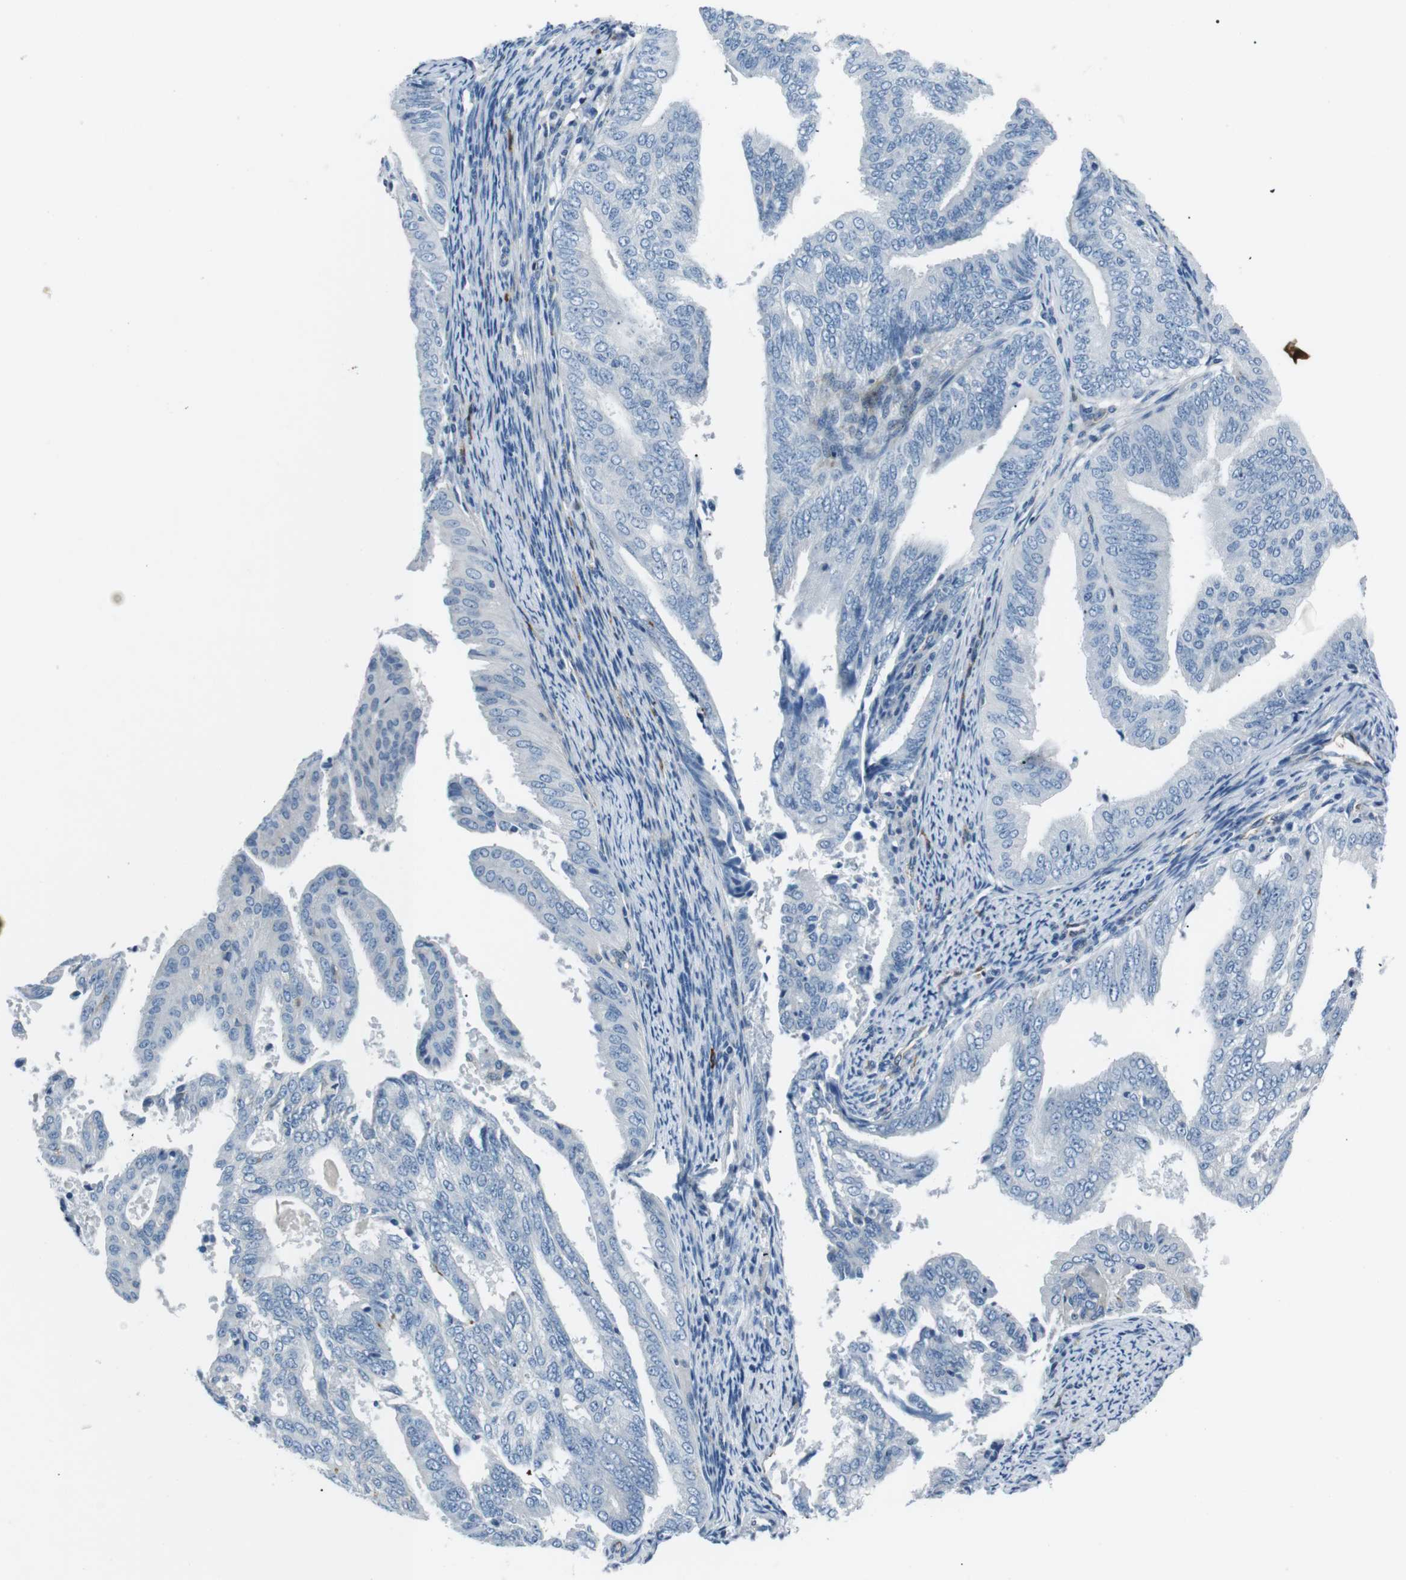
{"staining": {"intensity": "negative", "quantity": "none", "location": "none"}, "tissue": "endometrial cancer", "cell_type": "Tumor cells", "image_type": "cancer", "snomed": [{"axis": "morphology", "description": "Adenocarcinoma, NOS"}, {"axis": "topography", "description": "Endometrium"}], "caption": "Tumor cells show no significant protein positivity in endometrial cancer (adenocarcinoma). Nuclei are stained in blue.", "gene": "CSF2RA", "patient": {"sex": "female", "age": 58}}